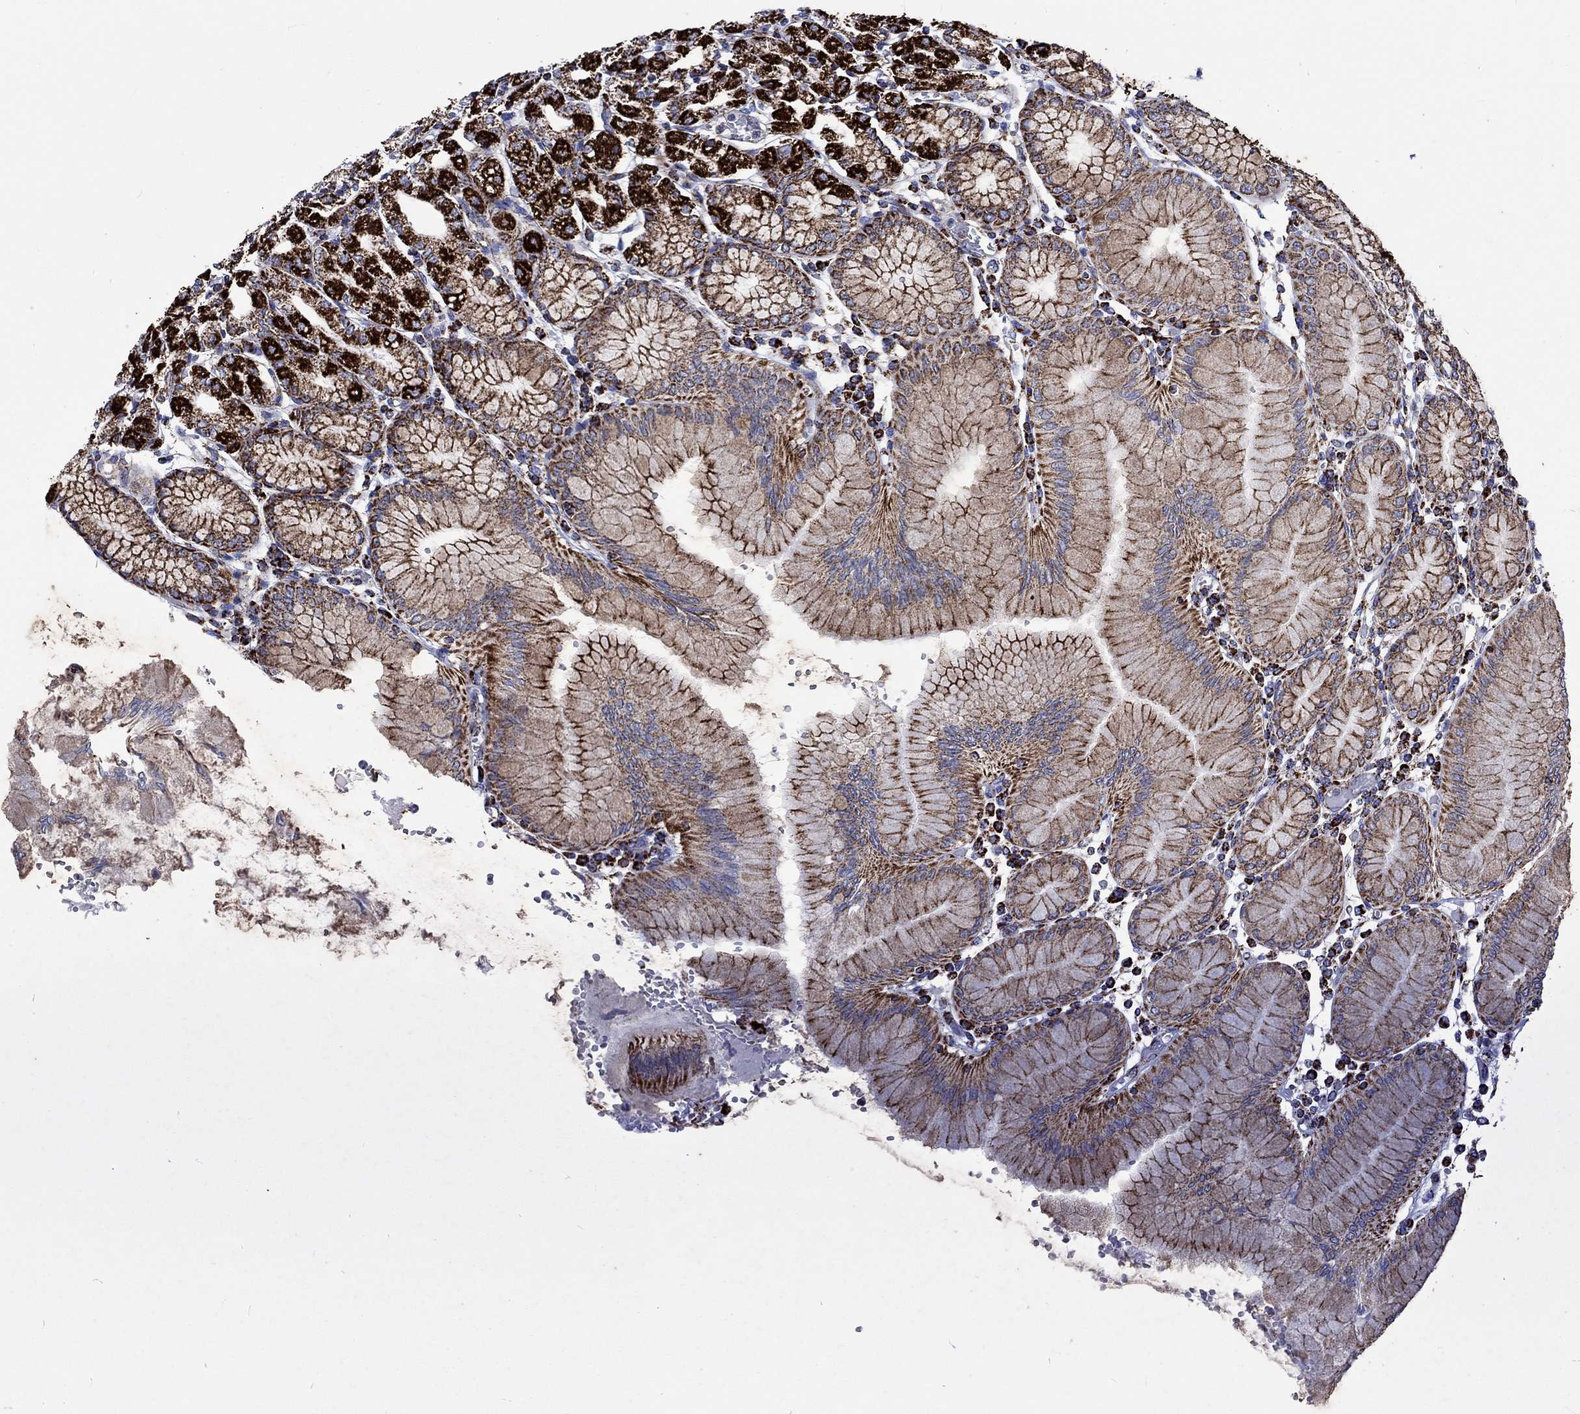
{"staining": {"intensity": "strong", "quantity": "25%-75%", "location": "cytoplasmic/membranous"}, "tissue": "stomach", "cell_type": "Glandular cells", "image_type": "normal", "snomed": [{"axis": "morphology", "description": "Normal tissue, NOS"}, {"axis": "topography", "description": "Skeletal muscle"}, {"axis": "topography", "description": "Stomach"}], "caption": "This image reveals IHC staining of normal stomach, with high strong cytoplasmic/membranous staining in about 25%-75% of glandular cells.", "gene": "RCE1", "patient": {"sex": "female", "age": 57}}